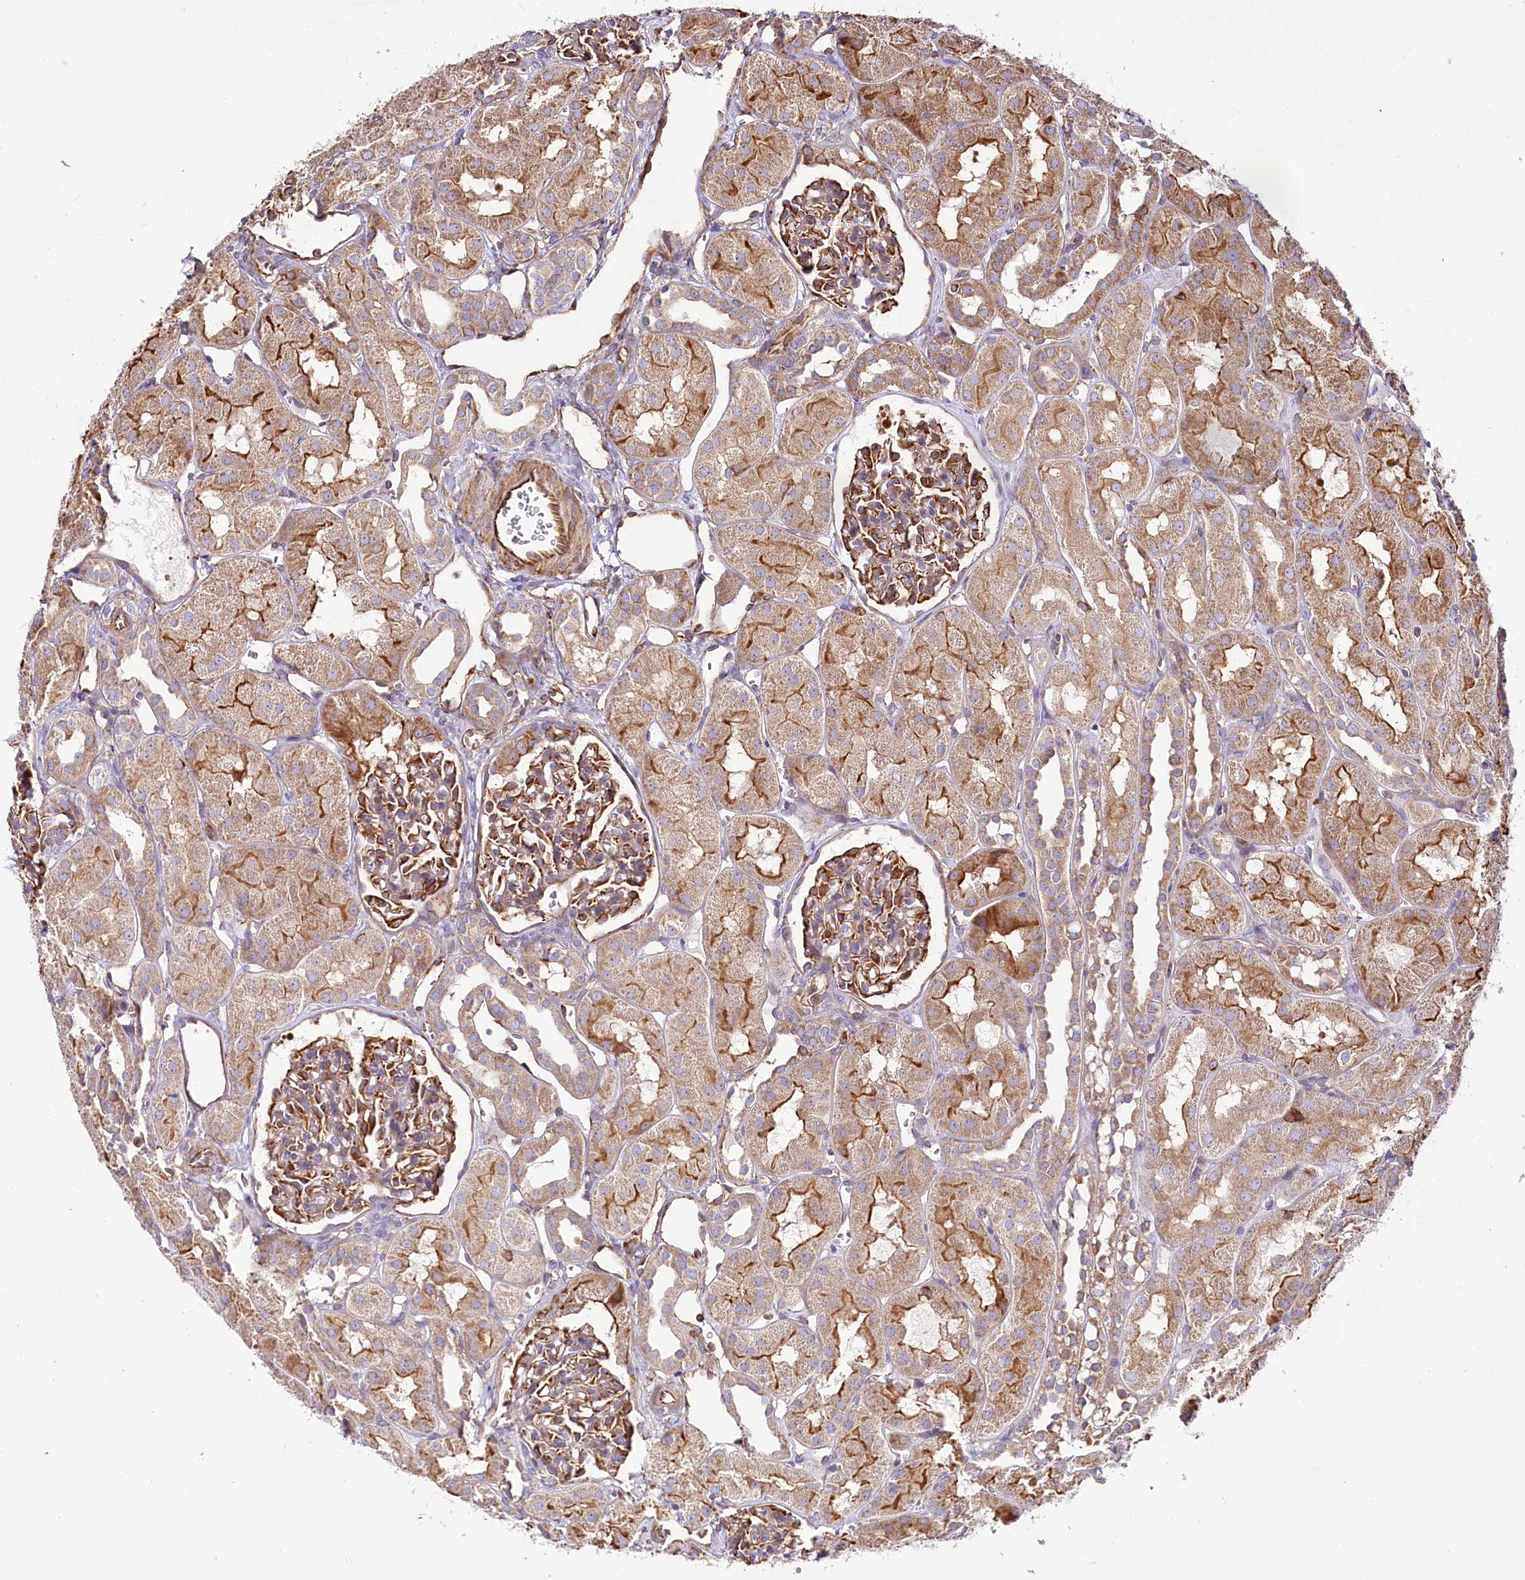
{"staining": {"intensity": "moderate", "quantity": ">75%", "location": "cytoplasmic/membranous"}, "tissue": "kidney", "cell_type": "Cells in glomeruli", "image_type": "normal", "snomed": [{"axis": "morphology", "description": "Normal tissue, NOS"}, {"axis": "topography", "description": "Kidney"}, {"axis": "topography", "description": "Urinary bladder"}], "caption": "Kidney stained with a brown dye reveals moderate cytoplasmic/membranous positive expression in about >75% of cells in glomeruli.", "gene": "THUMPD3", "patient": {"sex": "male", "age": 16}}